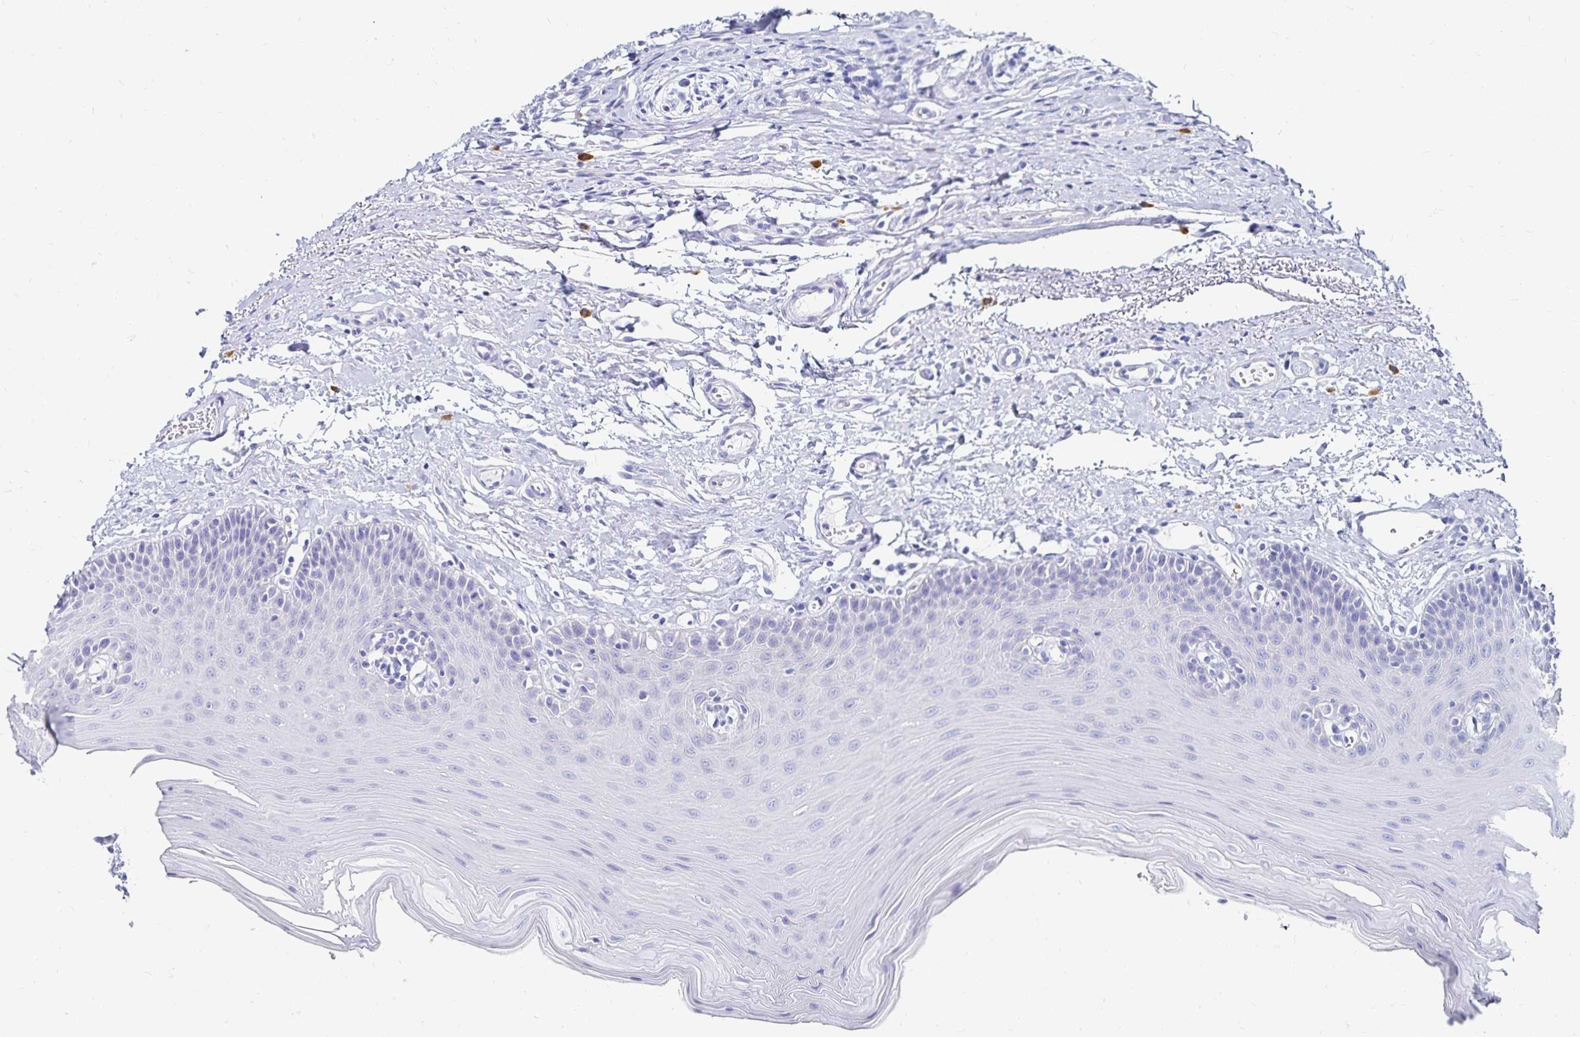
{"staining": {"intensity": "negative", "quantity": "none", "location": "none"}, "tissue": "oral mucosa", "cell_type": "Squamous epithelial cells", "image_type": "normal", "snomed": [{"axis": "morphology", "description": "Normal tissue, NOS"}, {"axis": "morphology", "description": "Adenocarcinoma, NOS"}, {"axis": "topography", "description": "Oral tissue"}, {"axis": "topography", "description": "Head-Neck"}], "caption": "Oral mucosa was stained to show a protein in brown. There is no significant staining in squamous epithelial cells. The staining was performed using DAB to visualize the protein expression in brown, while the nuclei were stained in blue with hematoxylin (Magnification: 20x).", "gene": "TNIP1", "patient": {"sex": "female", "age": 57}}